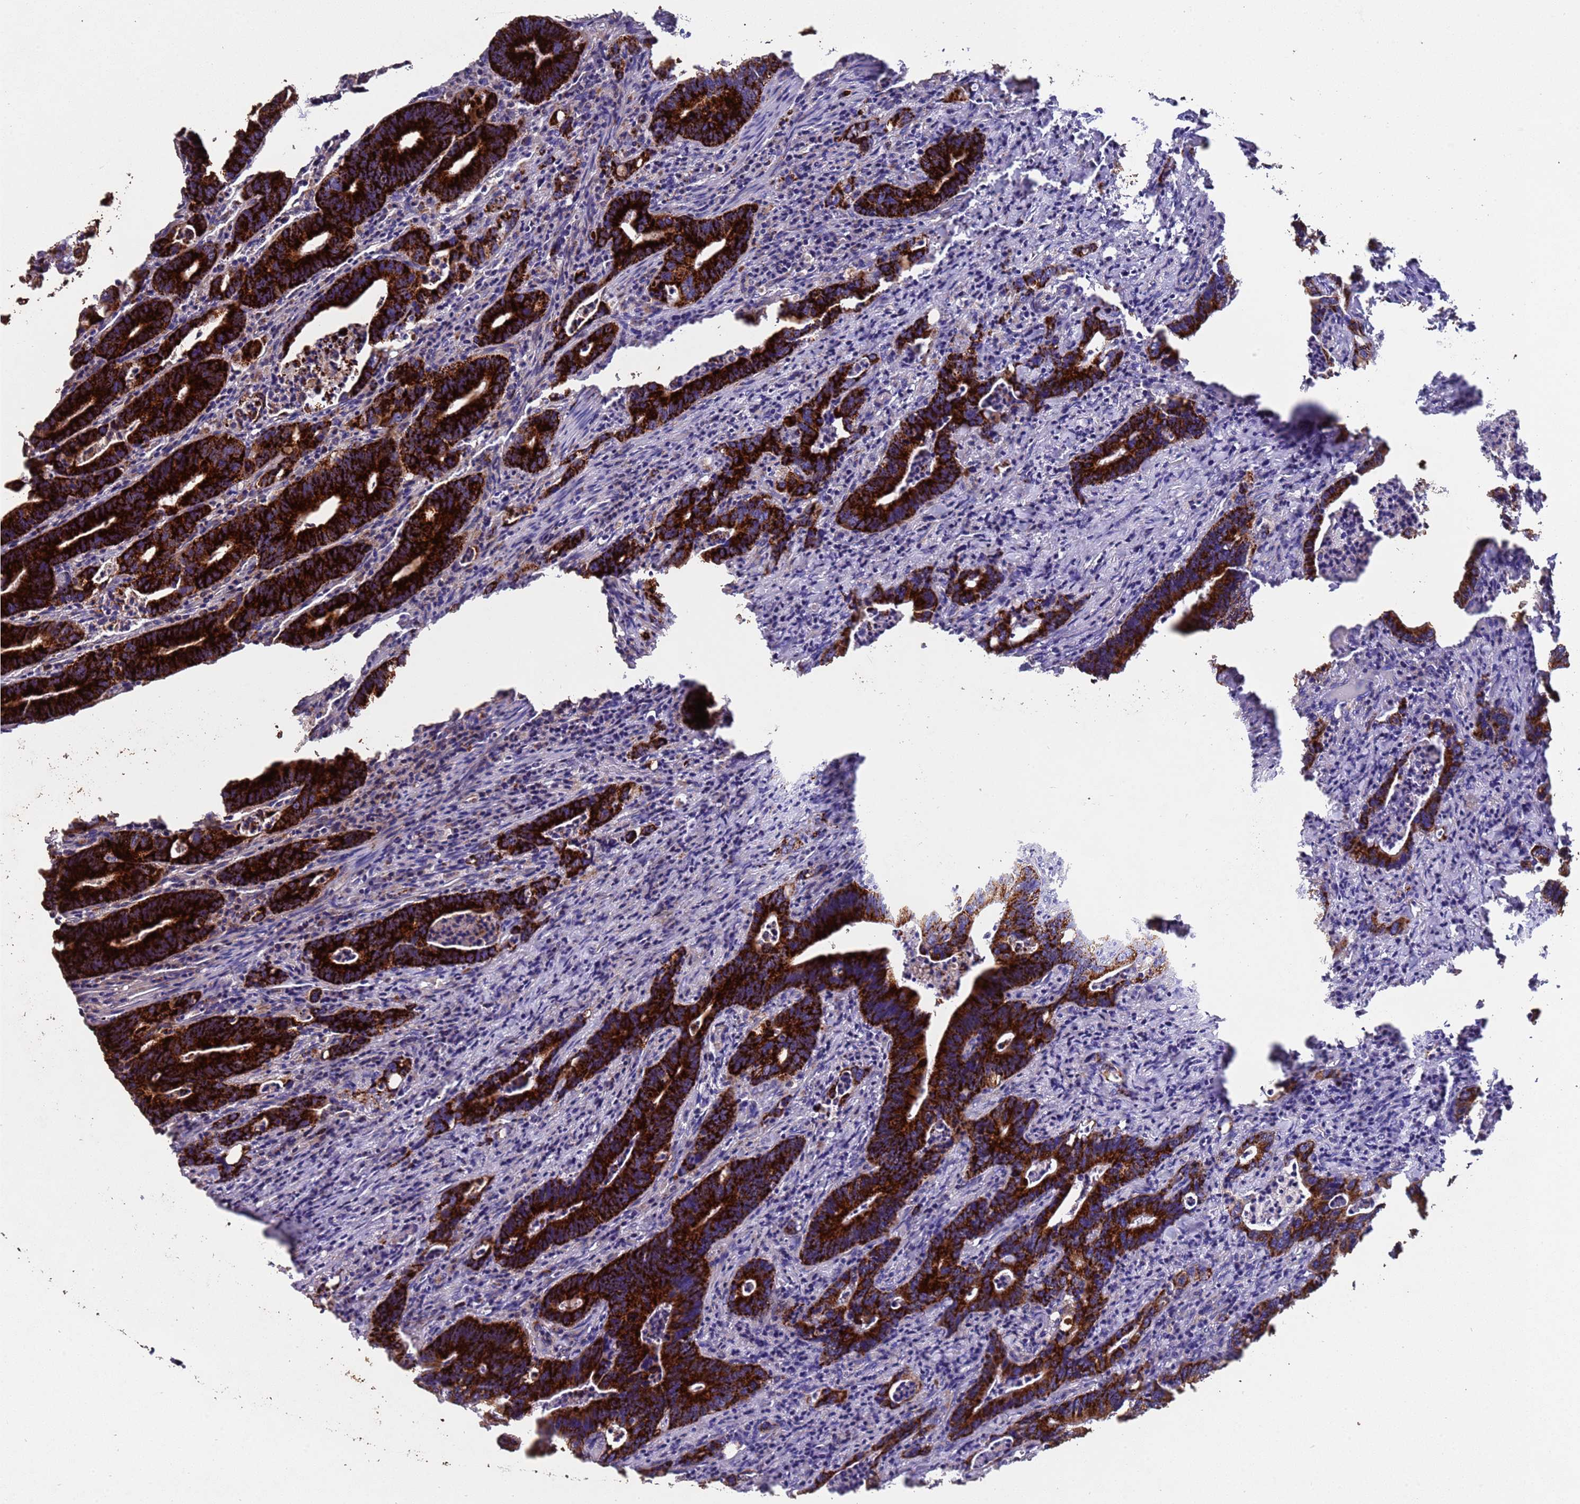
{"staining": {"intensity": "strong", "quantity": ">75%", "location": "cytoplasmic/membranous"}, "tissue": "colorectal cancer", "cell_type": "Tumor cells", "image_type": "cancer", "snomed": [{"axis": "morphology", "description": "Adenocarcinoma, NOS"}, {"axis": "topography", "description": "Colon"}], "caption": "Colorectal cancer tissue shows strong cytoplasmic/membranous expression in about >75% of tumor cells, visualized by immunohistochemistry.", "gene": "ZNFX1", "patient": {"sex": "female", "age": 75}}